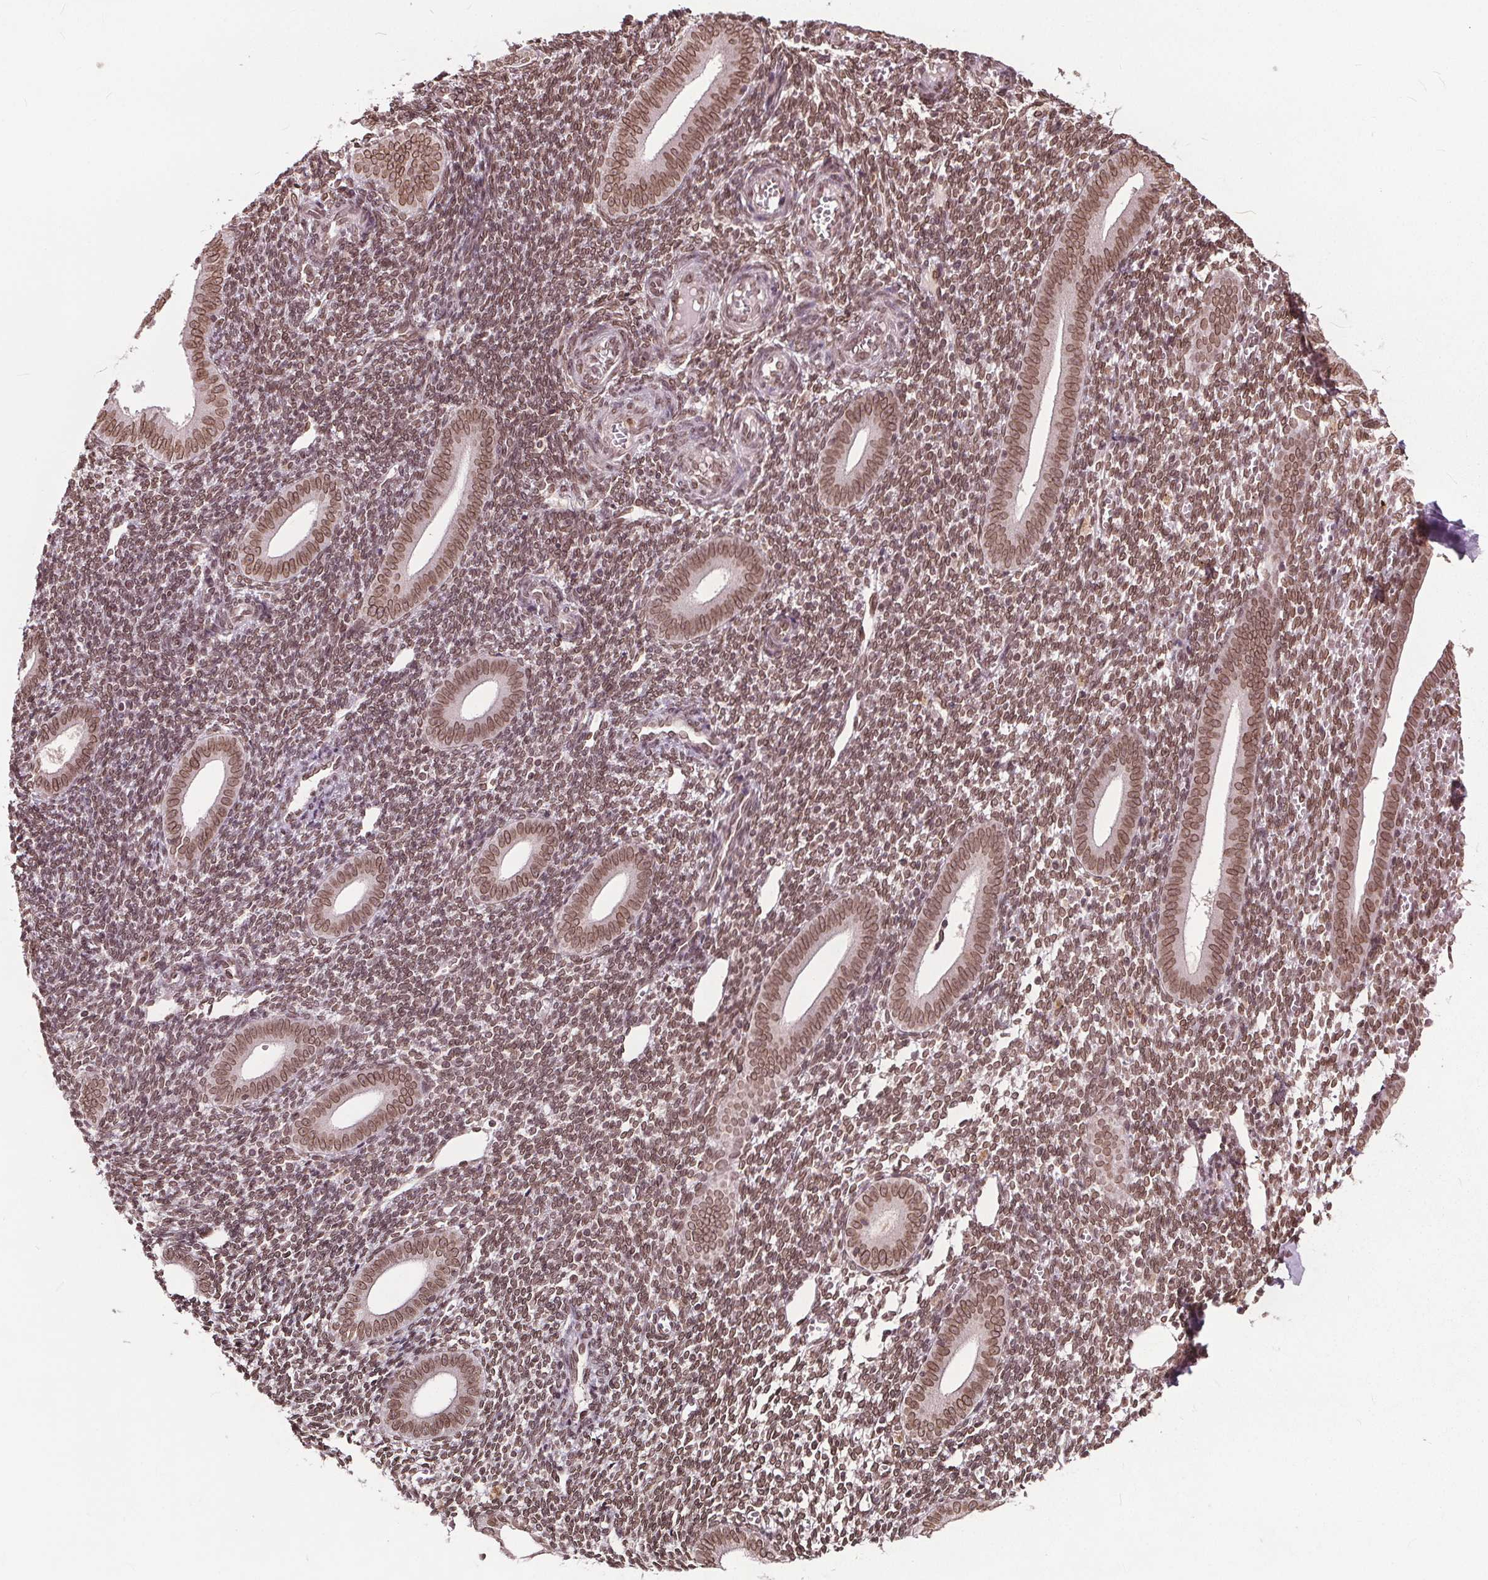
{"staining": {"intensity": "moderate", "quantity": "25%-75%", "location": "cytoplasmic/membranous,nuclear"}, "tissue": "endometrium", "cell_type": "Cells in endometrial stroma", "image_type": "normal", "snomed": [{"axis": "morphology", "description": "Normal tissue, NOS"}, {"axis": "topography", "description": "Endometrium"}], "caption": "Protein staining of unremarkable endometrium demonstrates moderate cytoplasmic/membranous,nuclear staining in about 25%-75% of cells in endometrial stroma. (DAB (3,3'-diaminobenzidine) IHC, brown staining for protein, blue staining for nuclei).", "gene": "TTC39C", "patient": {"sex": "female", "age": 25}}